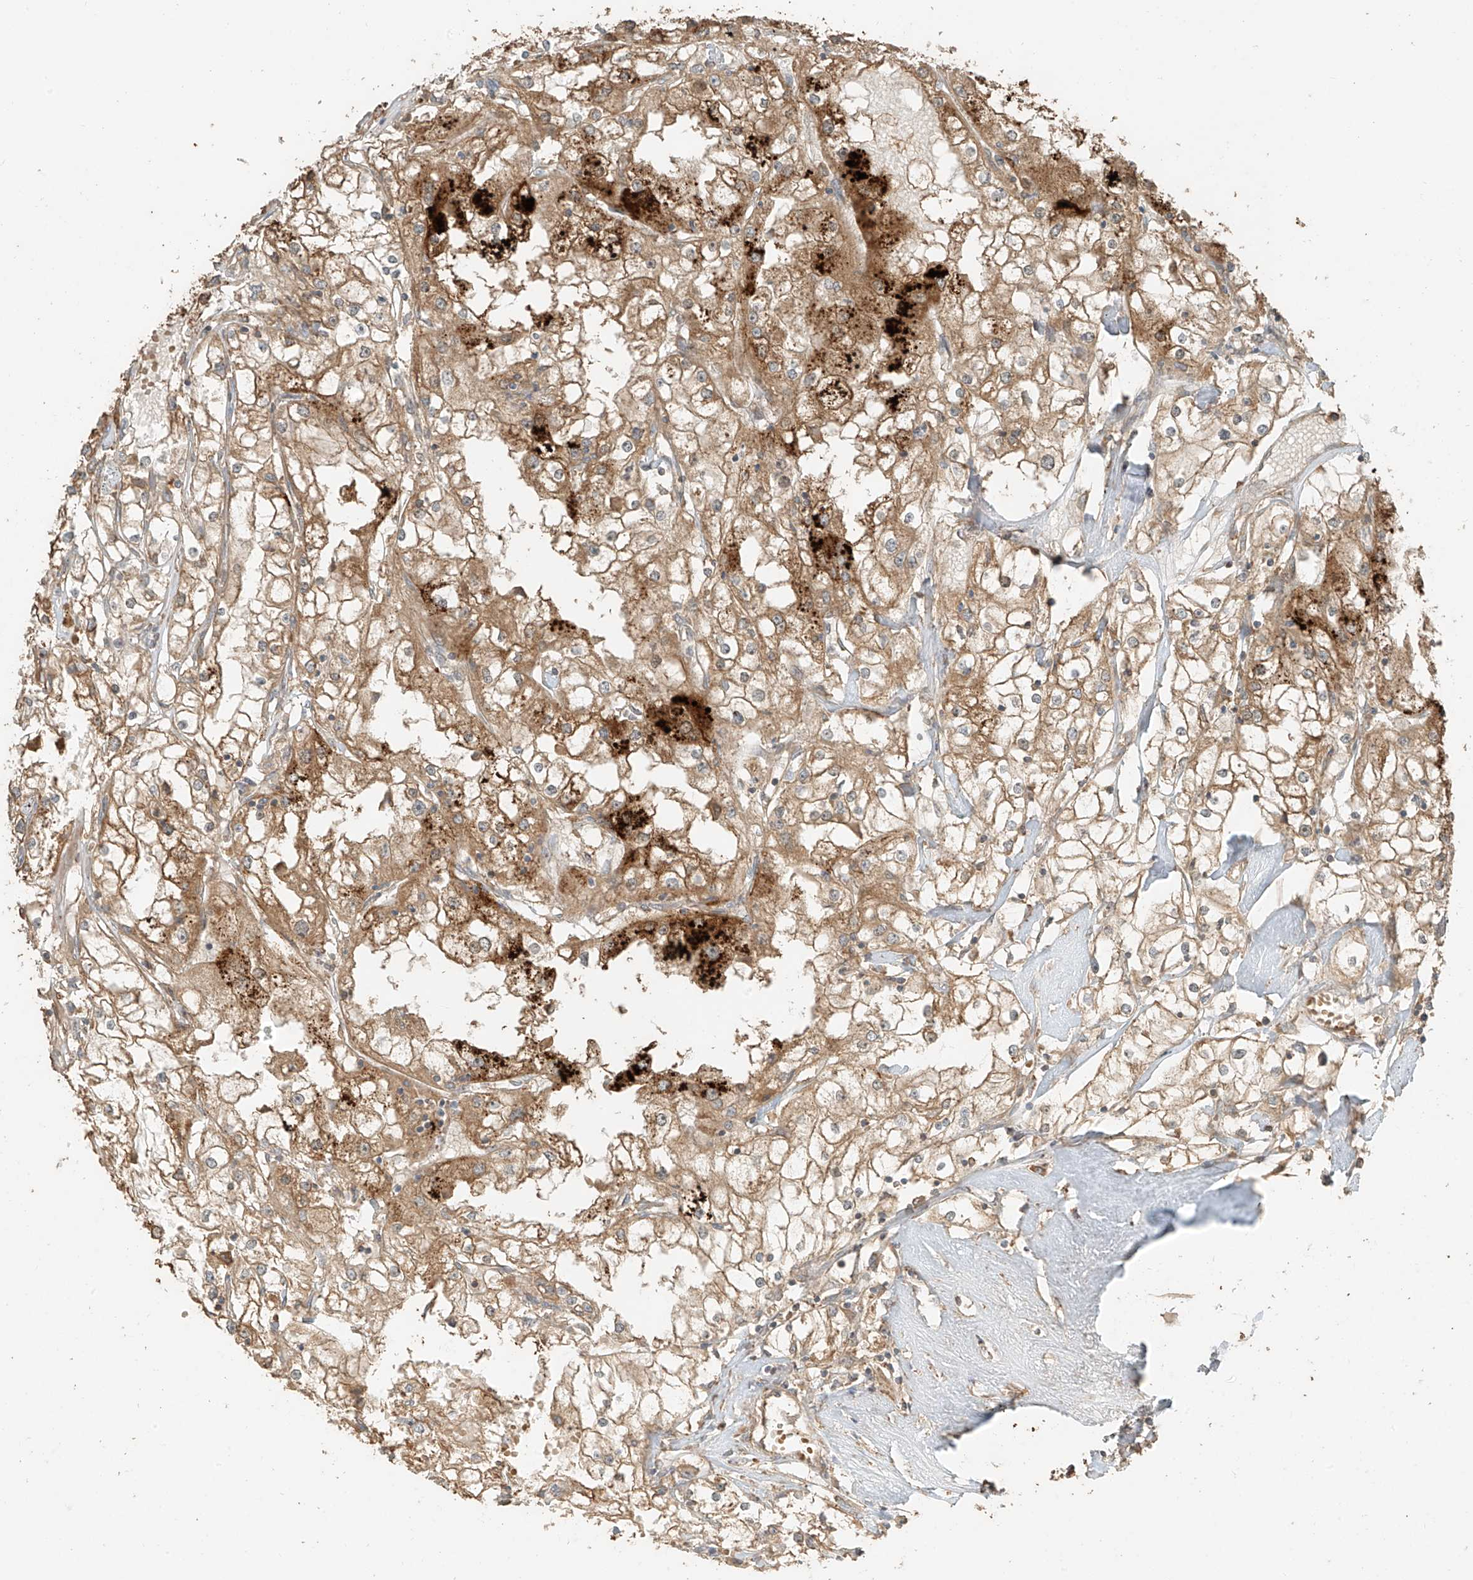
{"staining": {"intensity": "moderate", "quantity": ">75%", "location": "cytoplasmic/membranous"}, "tissue": "renal cancer", "cell_type": "Tumor cells", "image_type": "cancer", "snomed": [{"axis": "morphology", "description": "Adenocarcinoma, NOS"}, {"axis": "topography", "description": "Kidney"}], "caption": "Protein expression analysis of adenocarcinoma (renal) displays moderate cytoplasmic/membranous positivity in about >75% of tumor cells.", "gene": "RFTN2", "patient": {"sex": "male", "age": 56}}